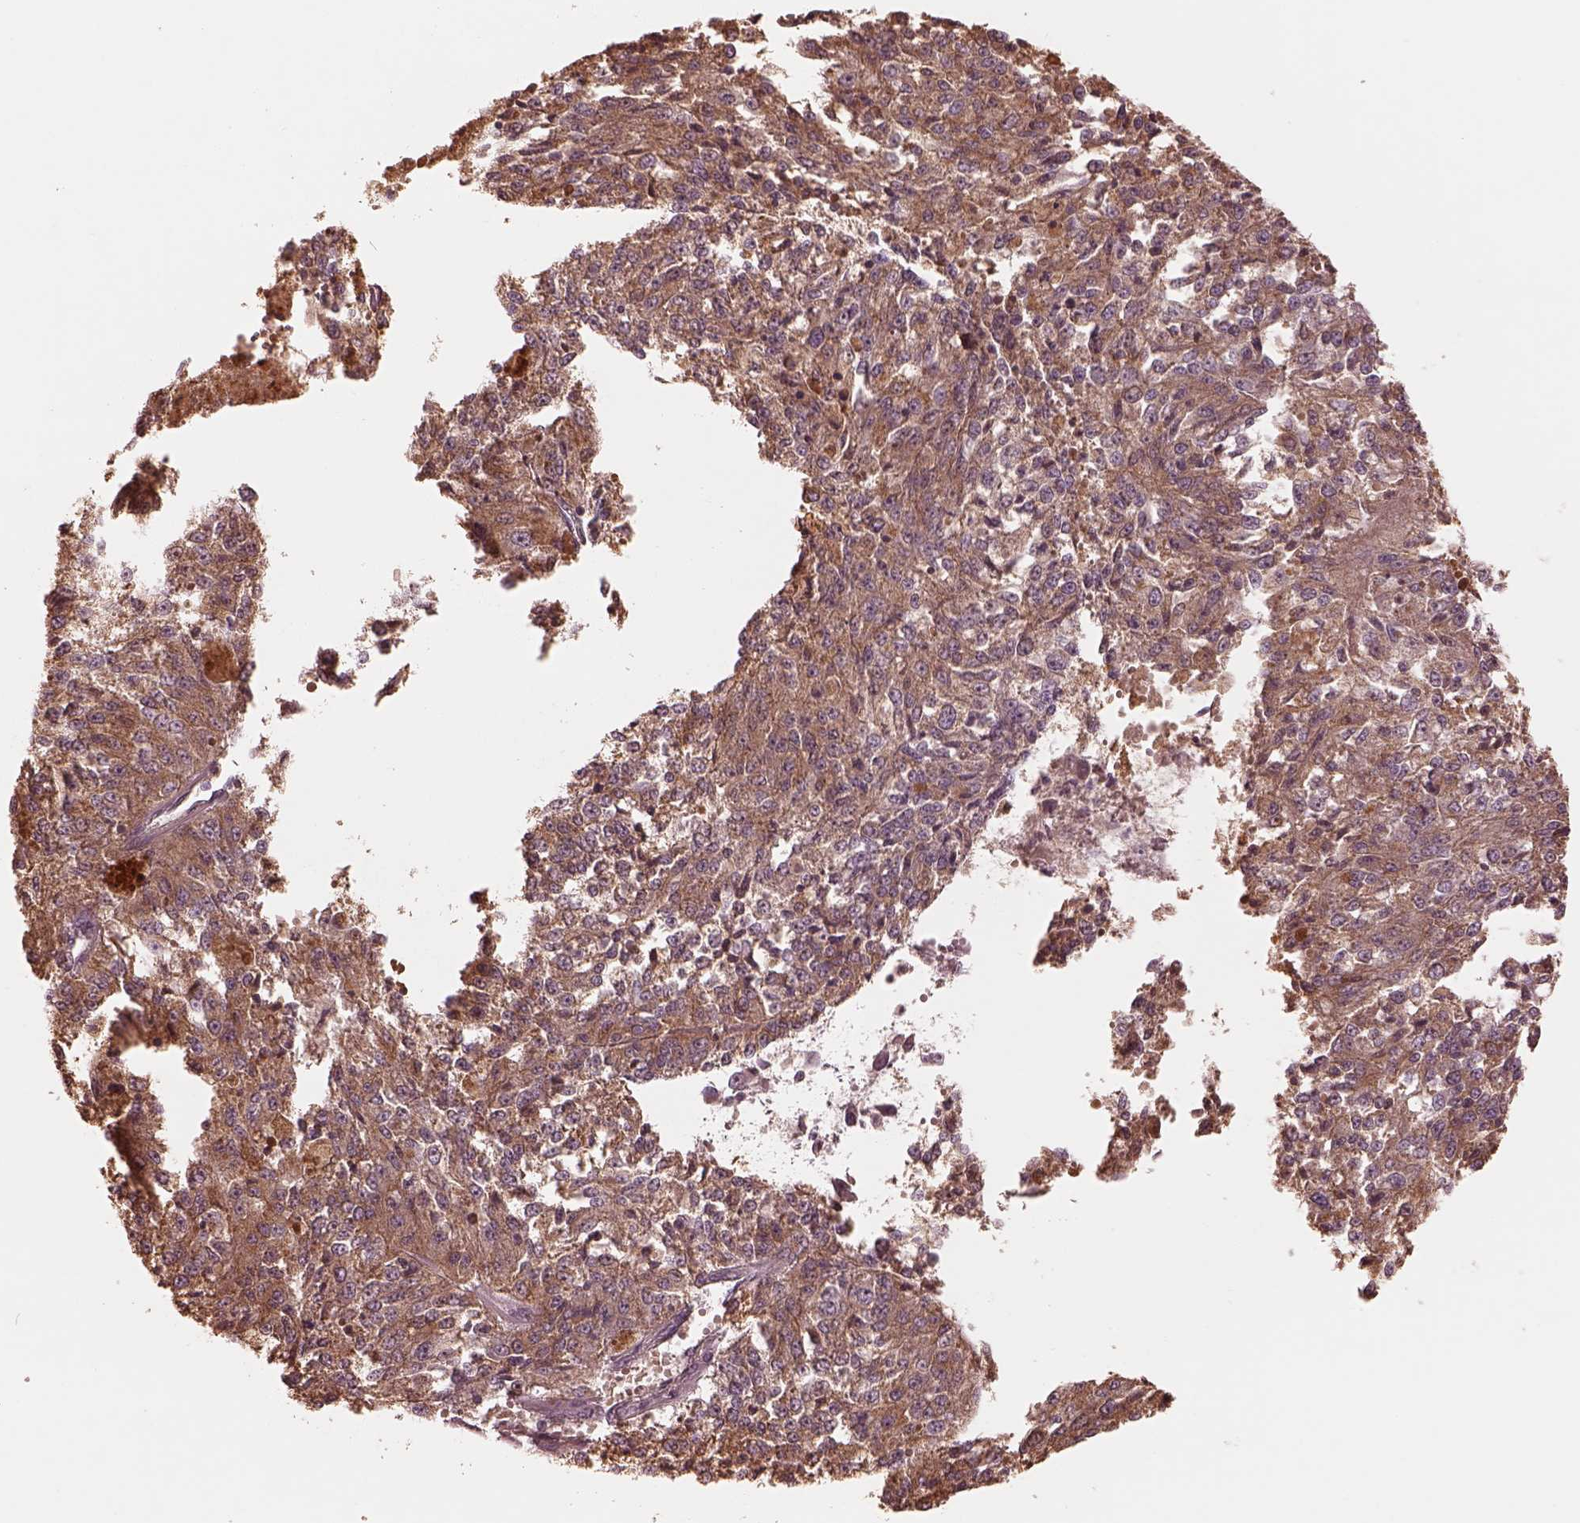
{"staining": {"intensity": "moderate", "quantity": ">75%", "location": "cytoplasmic/membranous"}, "tissue": "melanoma", "cell_type": "Tumor cells", "image_type": "cancer", "snomed": [{"axis": "morphology", "description": "Malignant melanoma, Metastatic site"}, {"axis": "topography", "description": "Lymph node"}], "caption": "Human melanoma stained for a protein (brown) reveals moderate cytoplasmic/membranous positive expression in about >75% of tumor cells.", "gene": "TF", "patient": {"sex": "female", "age": 64}}